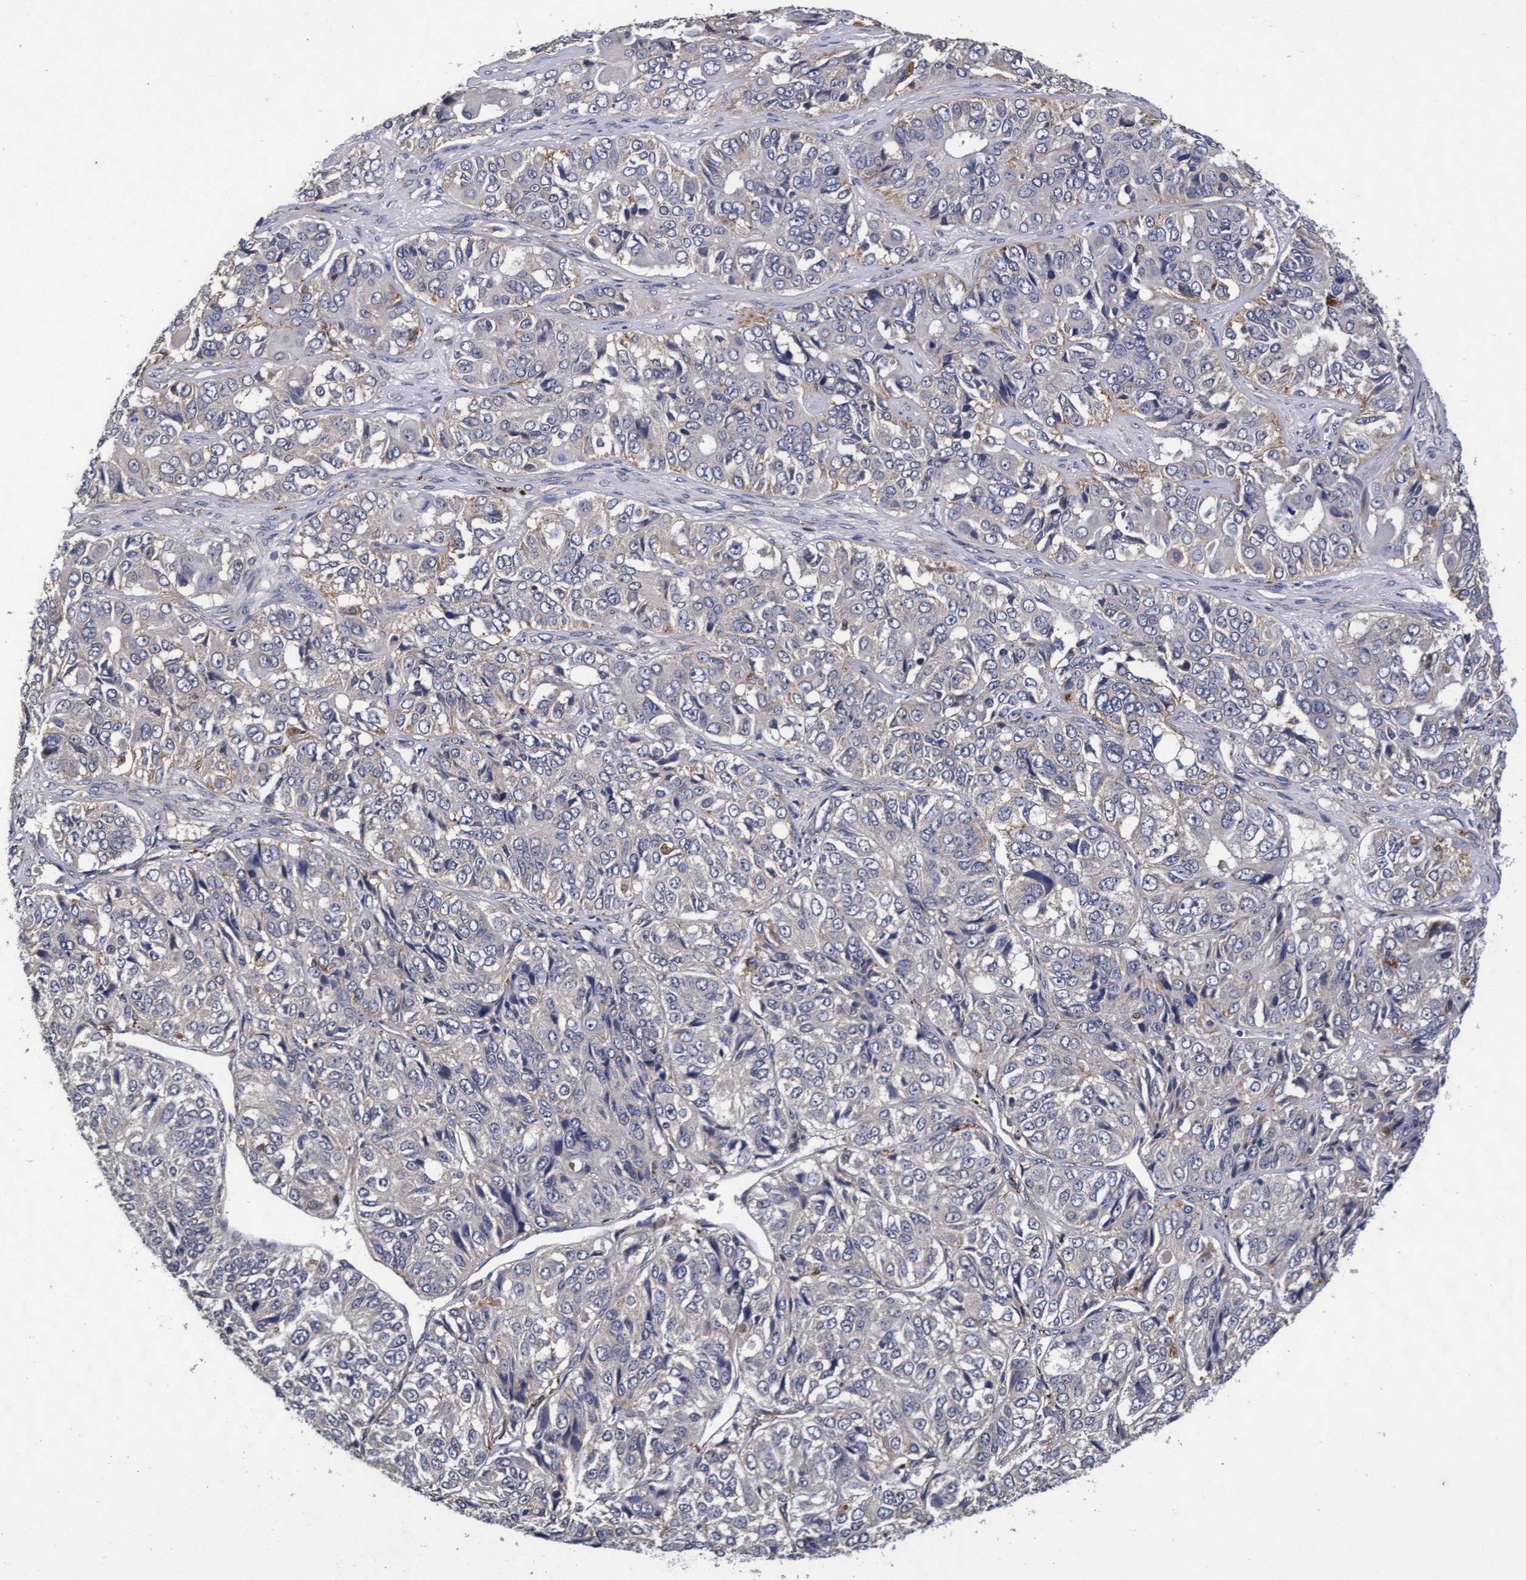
{"staining": {"intensity": "negative", "quantity": "none", "location": "none"}, "tissue": "ovarian cancer", "cell_type": "Tumor cells", "image_type": "cancer", "snomed": [{"axis": "morphology", "description": "Carcinoma, endometroid"}, {"axis": "topography", "description": "Ovary"}], "caption": "Immunohistochemistry (IHC) of ovarian endometroid carcinoma displays no staining in tumor cells. (DAB (3,3'-diaminobenzidine) IHC, high magnification).", "gene": "CPQ", "patient": {"sex": "female", "age": 51}}